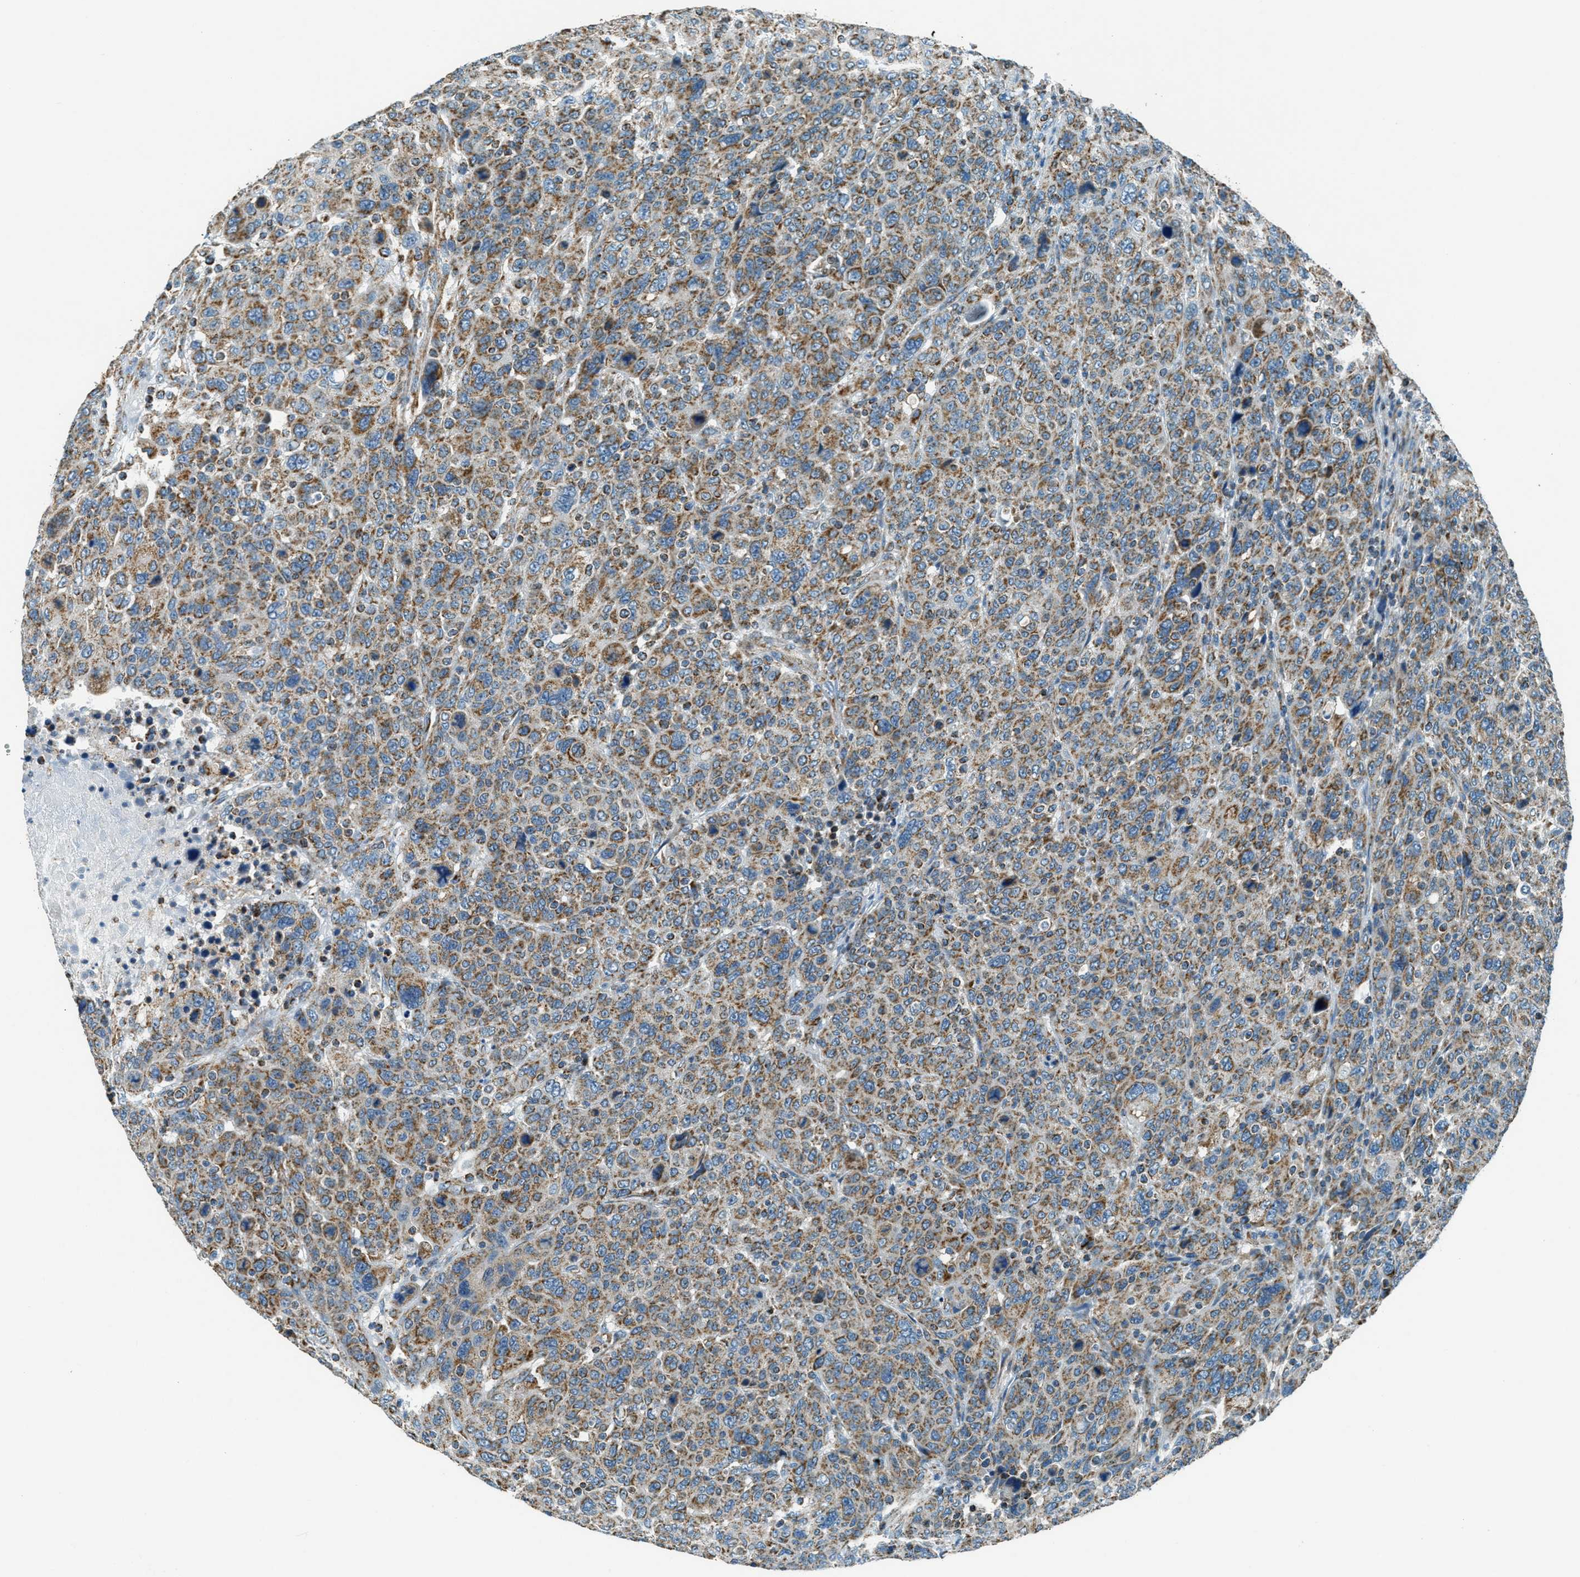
{"staining": {"intensity": "moderate", "quantity": ">75%", "location": "cytoplasmic/membranous"}, "tissue": "breast cancer", "cell_type": "Tumor cells", "image_type": "cancer", "snomed": [{"axis": "morphology", "description": "Duct carcinoma"}, {"axis": "topography", "description": "Breast"}], "caption": "This is a photomicrograph of immunohistochemistry (IHC) staining of infiltrating ductal carcinoma (breast), which shows moderate positivity in the cytoplasmic/membranous of tumor cells.", "gene": "CHST15", "patient": {"sex": "female", "age": 37}}